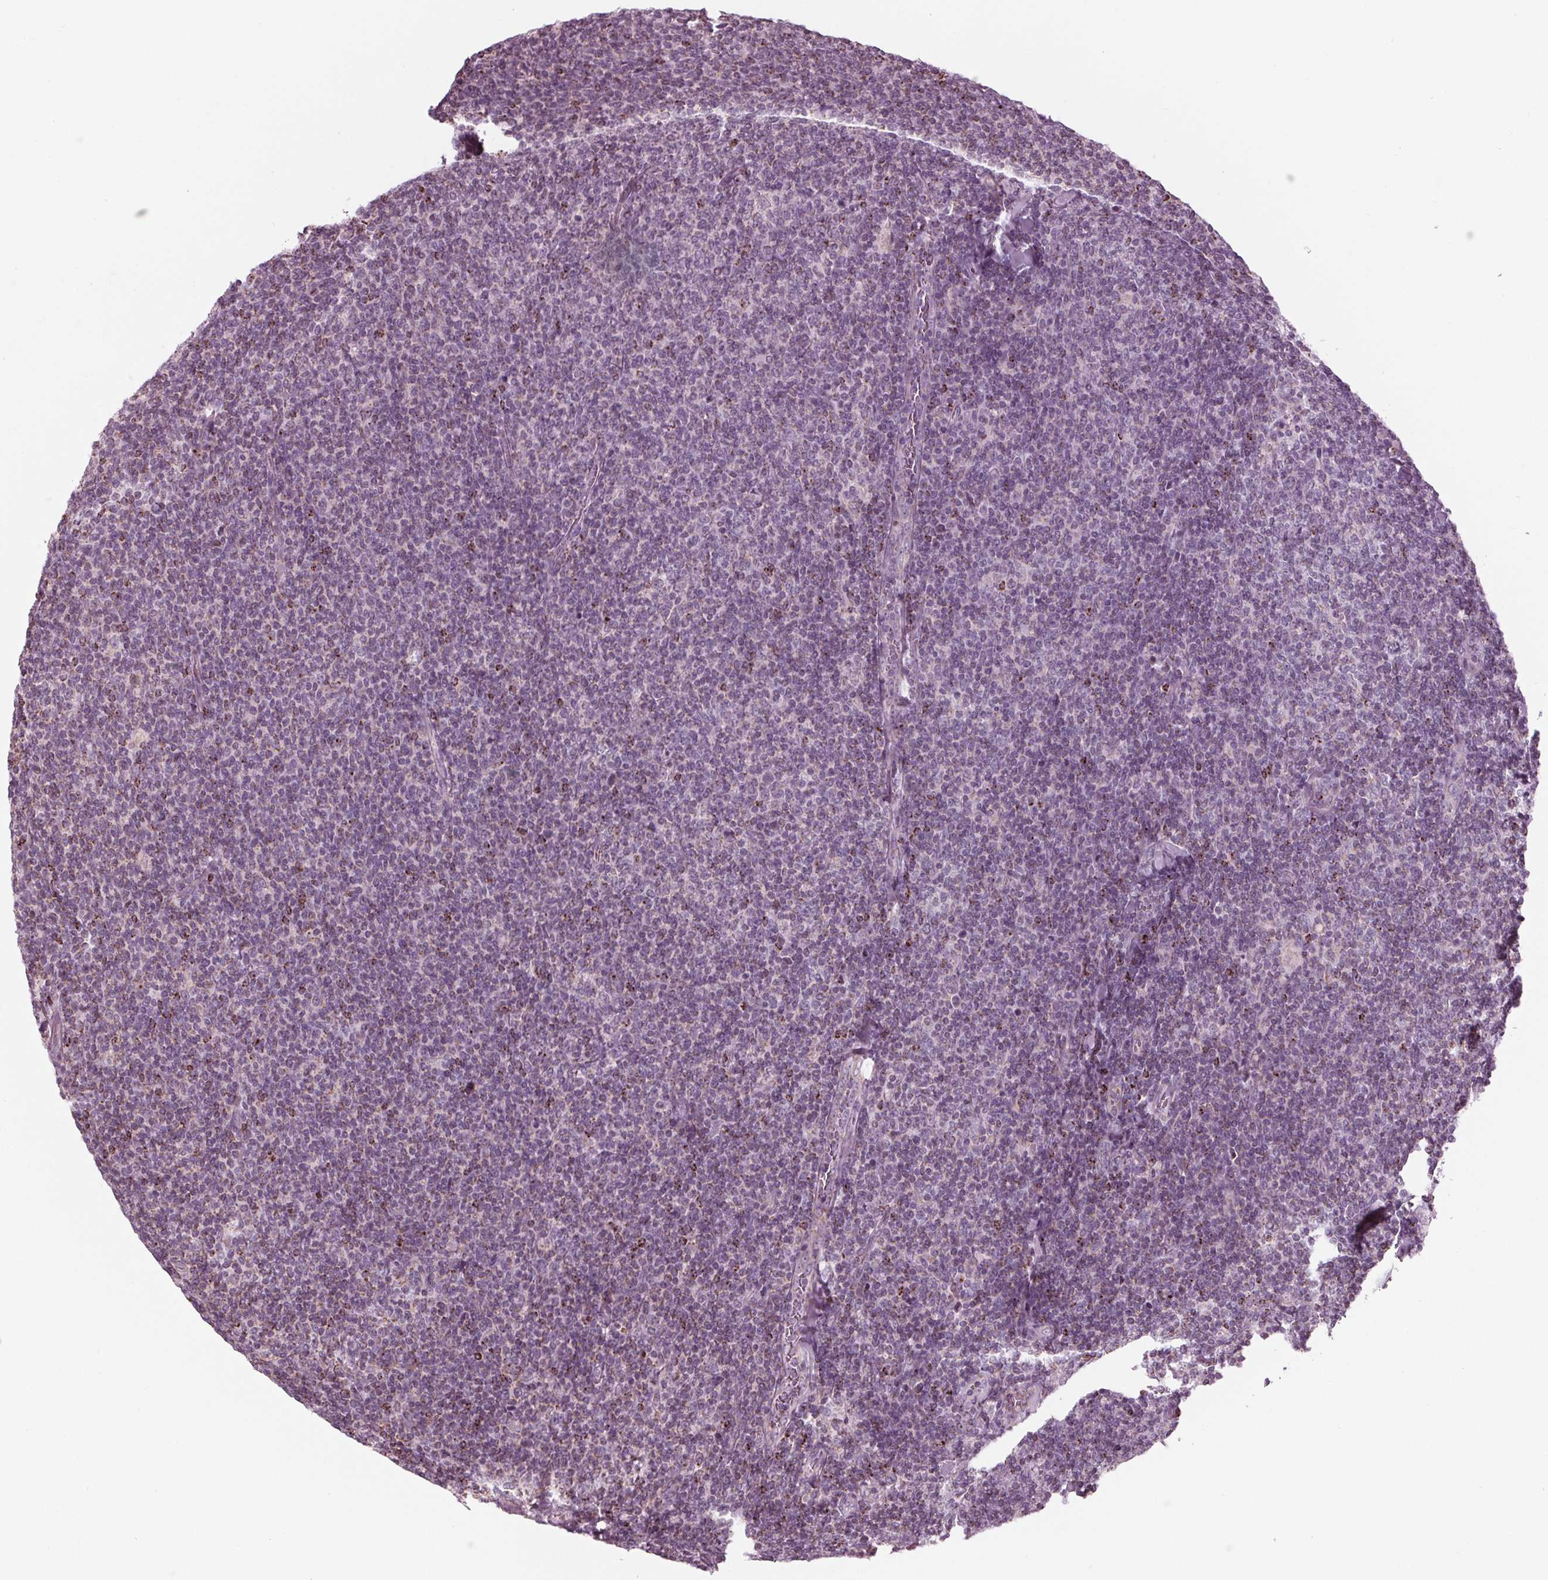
{"staining": {"intensity": "negative", "quantity": "none", "location": "none"}, "tissue": "lymphoma", "cell_type": "Tumor cells", "image_type": "cancer", "snomed": [{"axis": "morphology", "description": "Malignant lymphoma, non-Hodgkin's type, Low grade"}, {"axis": "topography", "description": "Lymph node"}], "caption": "Histopathology image shows no protein staining in tumor cells of lymphoma tissue. Brightfield microscopy of immunohistochemistry stained with DAB (3,3'-diaminobenzidine) (brown) and hematoxylin (blue), captured at high magnification.", "gene": "CLN6", "patient": {"sex": "male", "age": 52}}